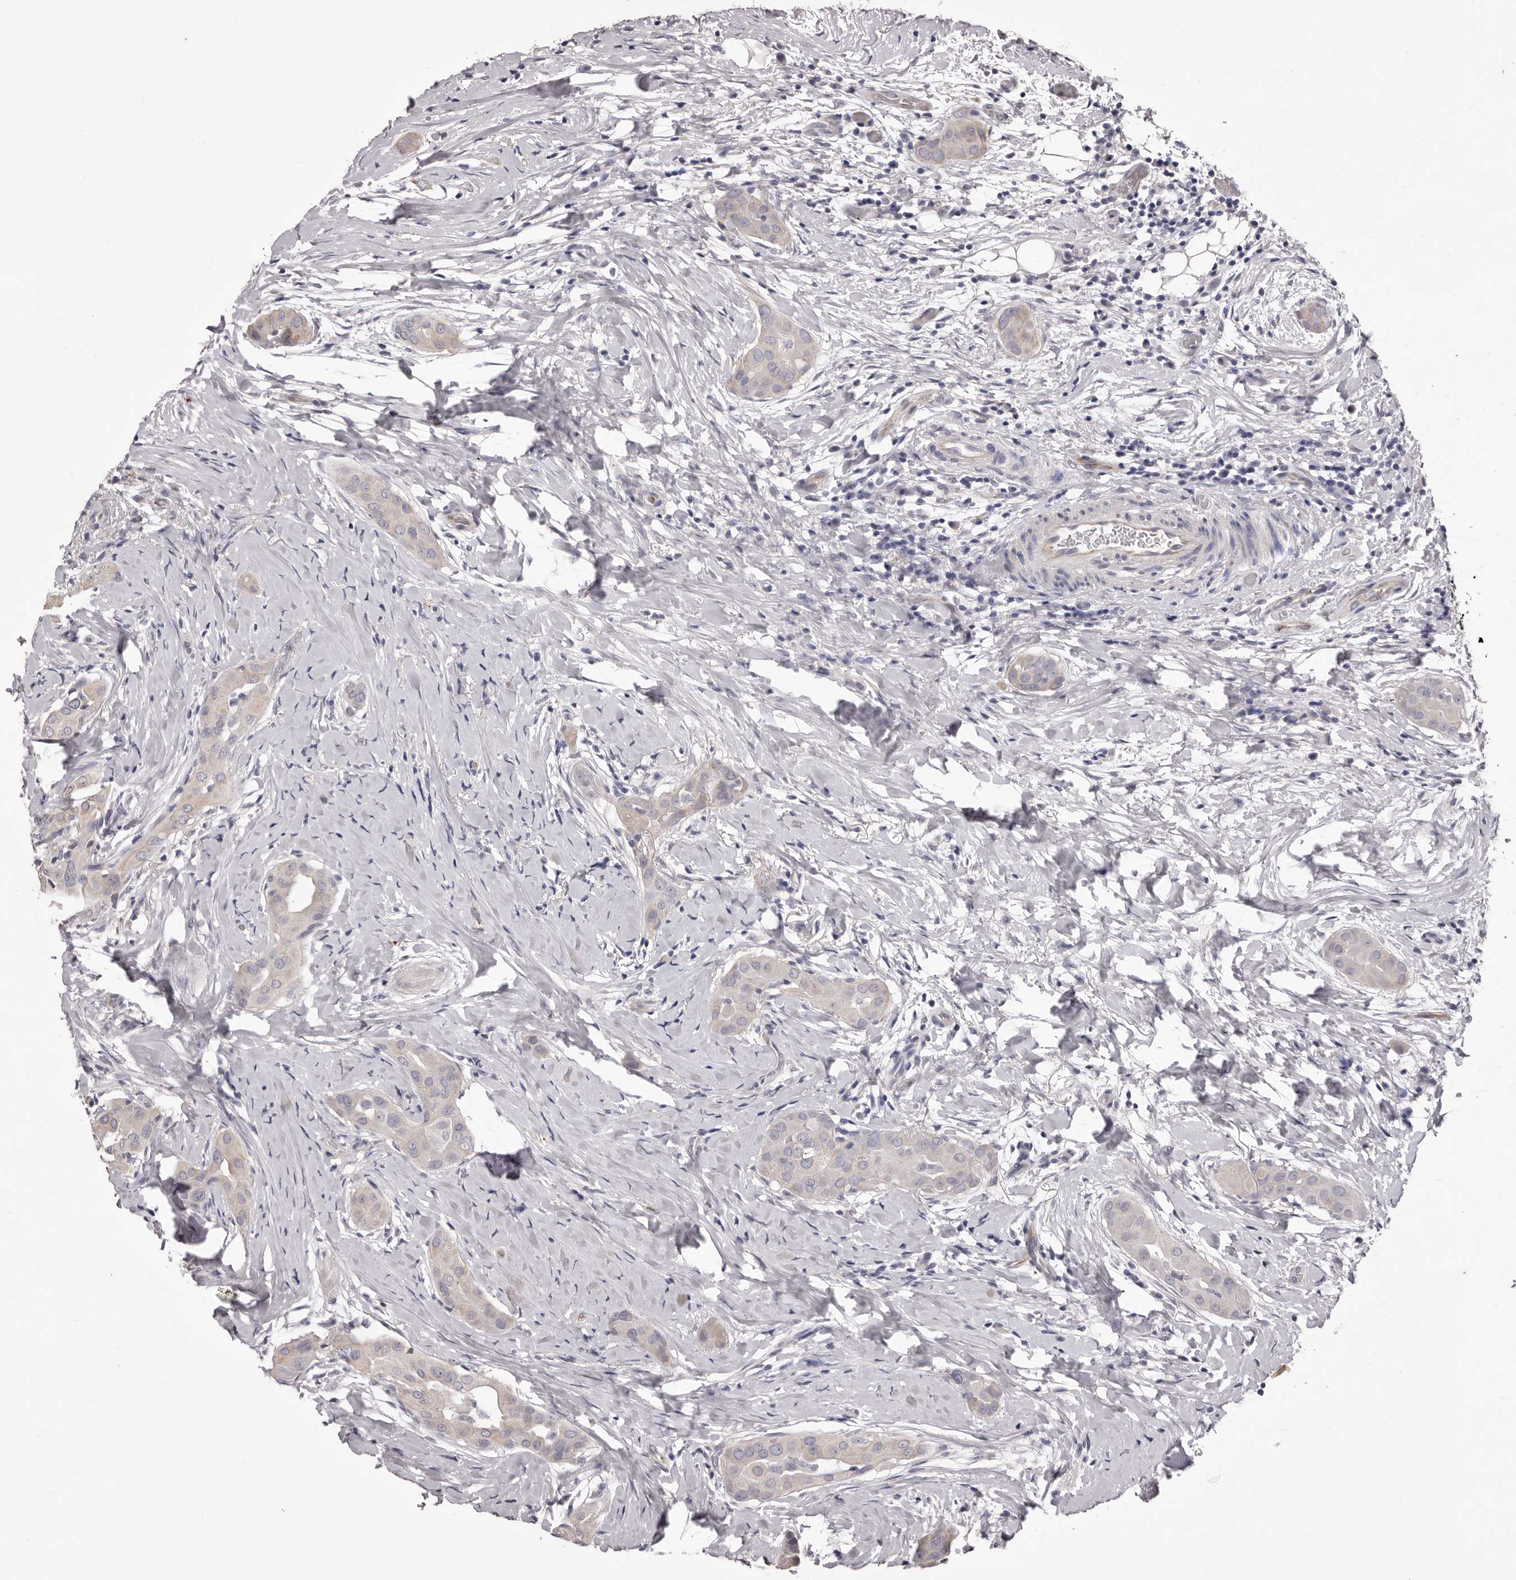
{"staining": {"intensity": "negative", "quantity": "none", "location": "none"}, "tissue": "thyroid cancer", "cell_type": "Tumor cells", "image_type": "cancer", "snomed": [{"axis": "morphology", "description": "Papillary adenocarcinoma, NOS"}, {"axis": "topography", "description": "Thyroid gland"}], "caption": "This is a histopathology image of immunohistochemistry (IHC) staining of thyroid cancer (papillary adenocarcinoma), which shows no staining in tumor cells. (DAB (3,3'-diaminobenzidine) immunohistochemistry (IHC) with hematoxylin counter stain).", "gene": "PNRC1", "patient": {"sex": "male", "age": 33}}